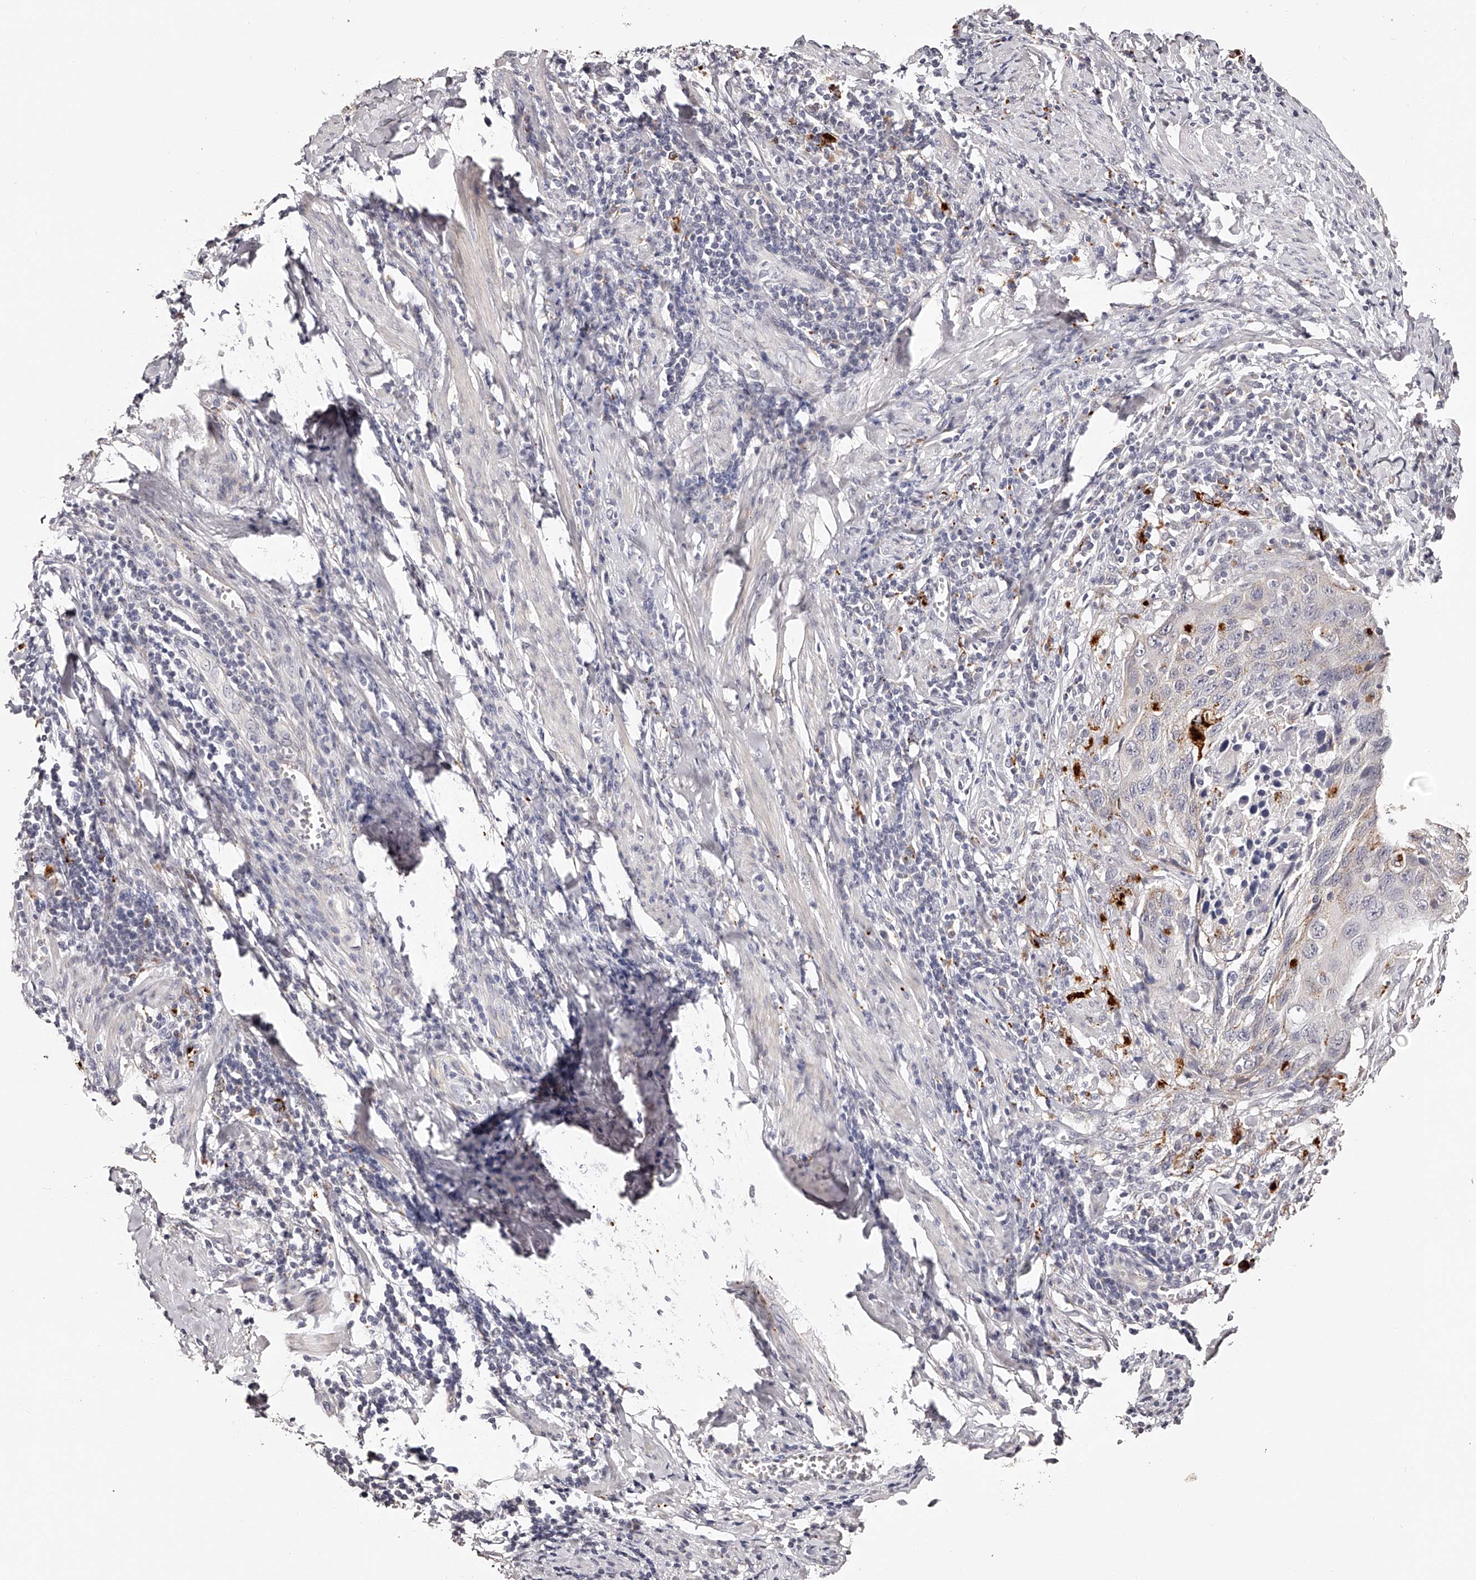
{"staining": {"intensity": "negative", "quantity": "none", "location": "none"}, "tissue": "cervical cancer", "cell_type": "Tumor cells", "image_type": "cancer", "snomed": [{"axis": "morphology", "description": "Squamous cell carcinoma, NOS"}, {"axis": "topography", "description": "Cervix"}], "caption": "Human cervical cancer (squamous cell carcinoma) stained for a protein using immunohistochemistry (IHC) reveals no staining in tumor cells.", "gene": "SLC35D3", "patient": {"sex": "female", "age": 53}}